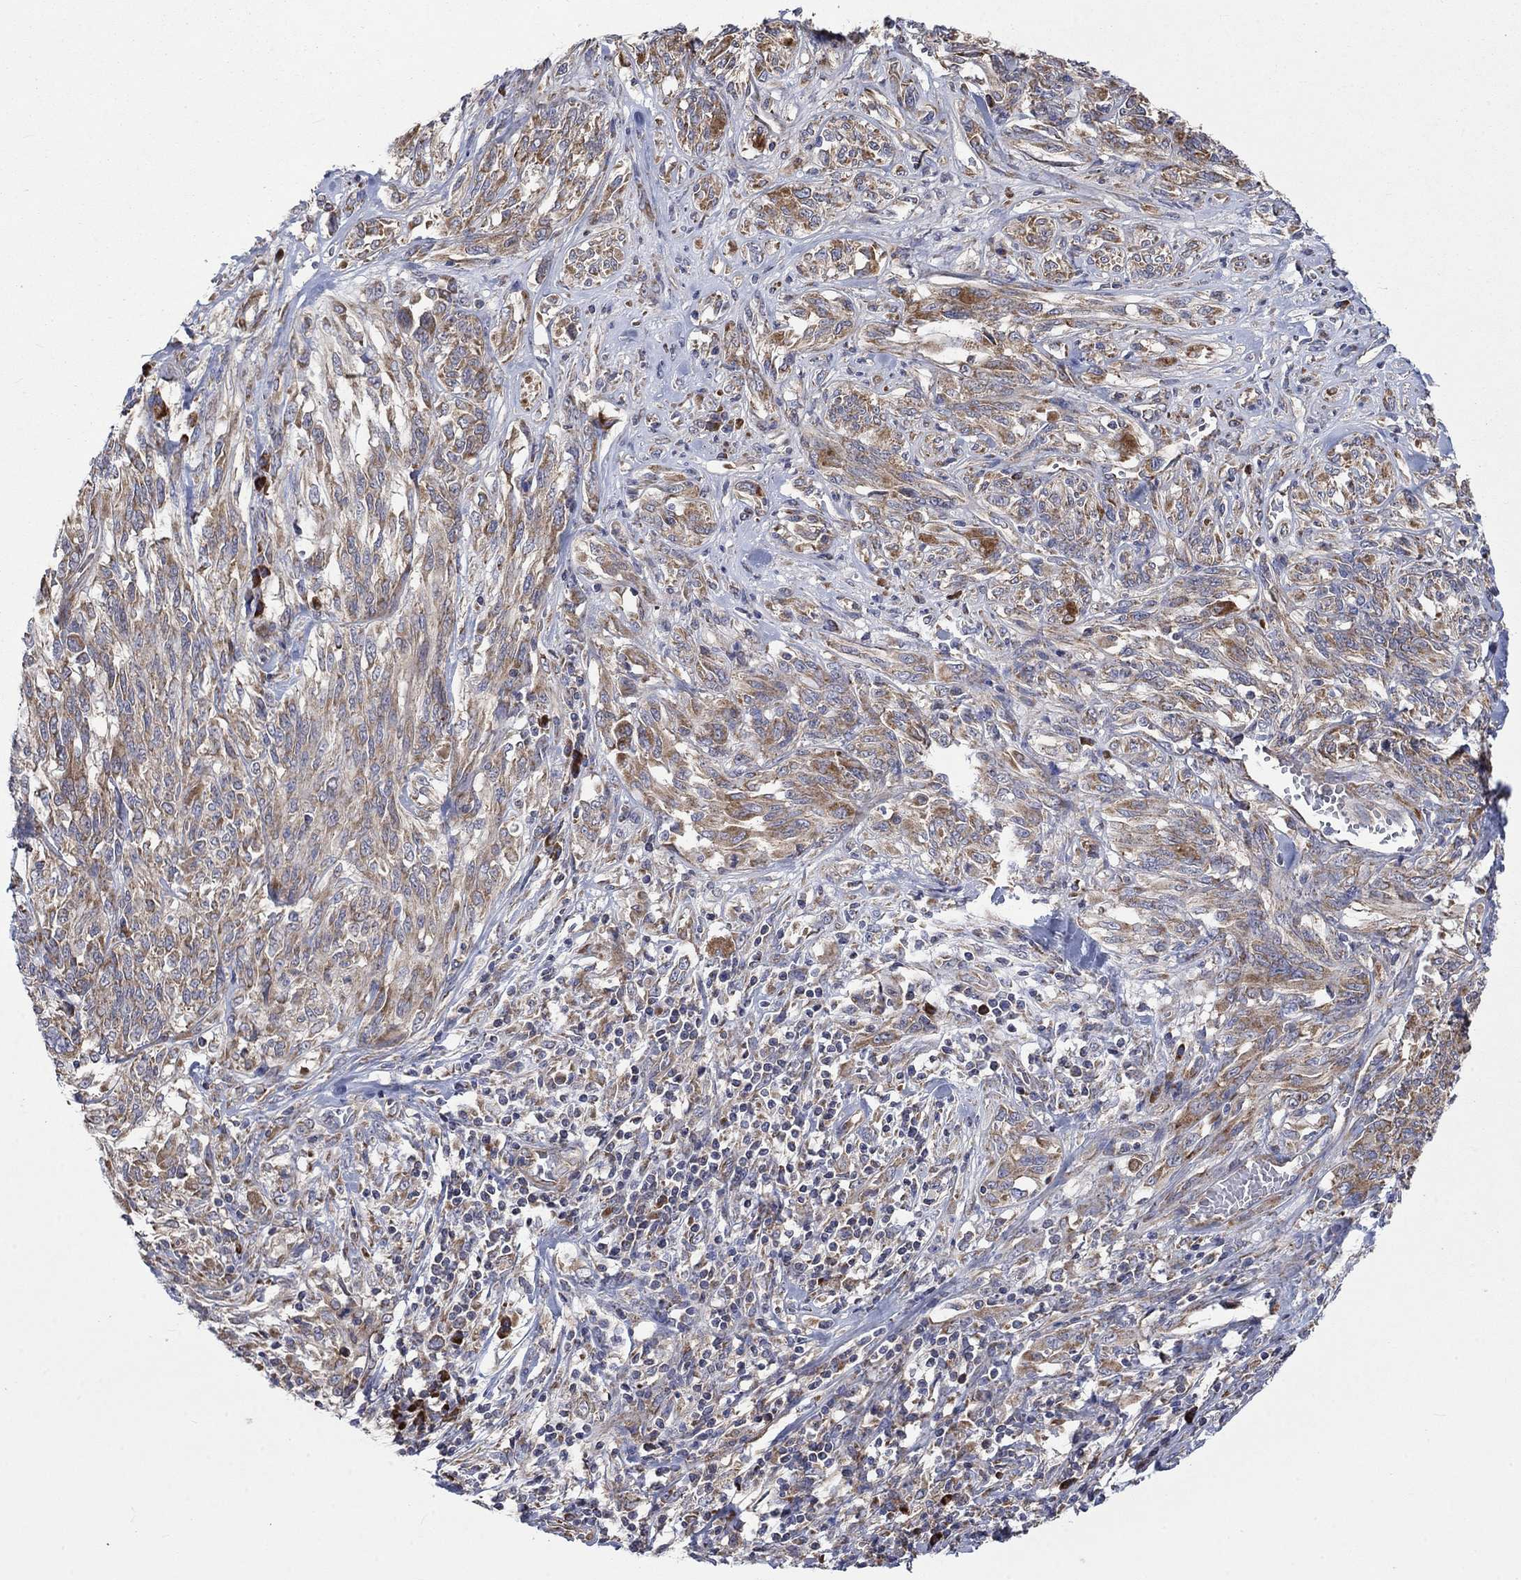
{"staining": {"intensity": "moderate", "quantity": "25%-75%", "location": "cytoplasmic/membranous"}, "tissue": "melanoma", "cell_type": "Tumor cells", "image_type": "cancer", "snomed": [{"axis": "morphology", "description": "Malignant melanoma, NOS"}, {"axis": "topography", "description": "Skin"}], "caption": "High-power microscopy captured an immunohistochemistry photomicrograph of malignant melanoma, revealing moderate cytoplasmic/membranous expression in about 25%-75% of tumor cells.", "gene": "RPLP0", "patient": {"sex": "female", "age": 91}}